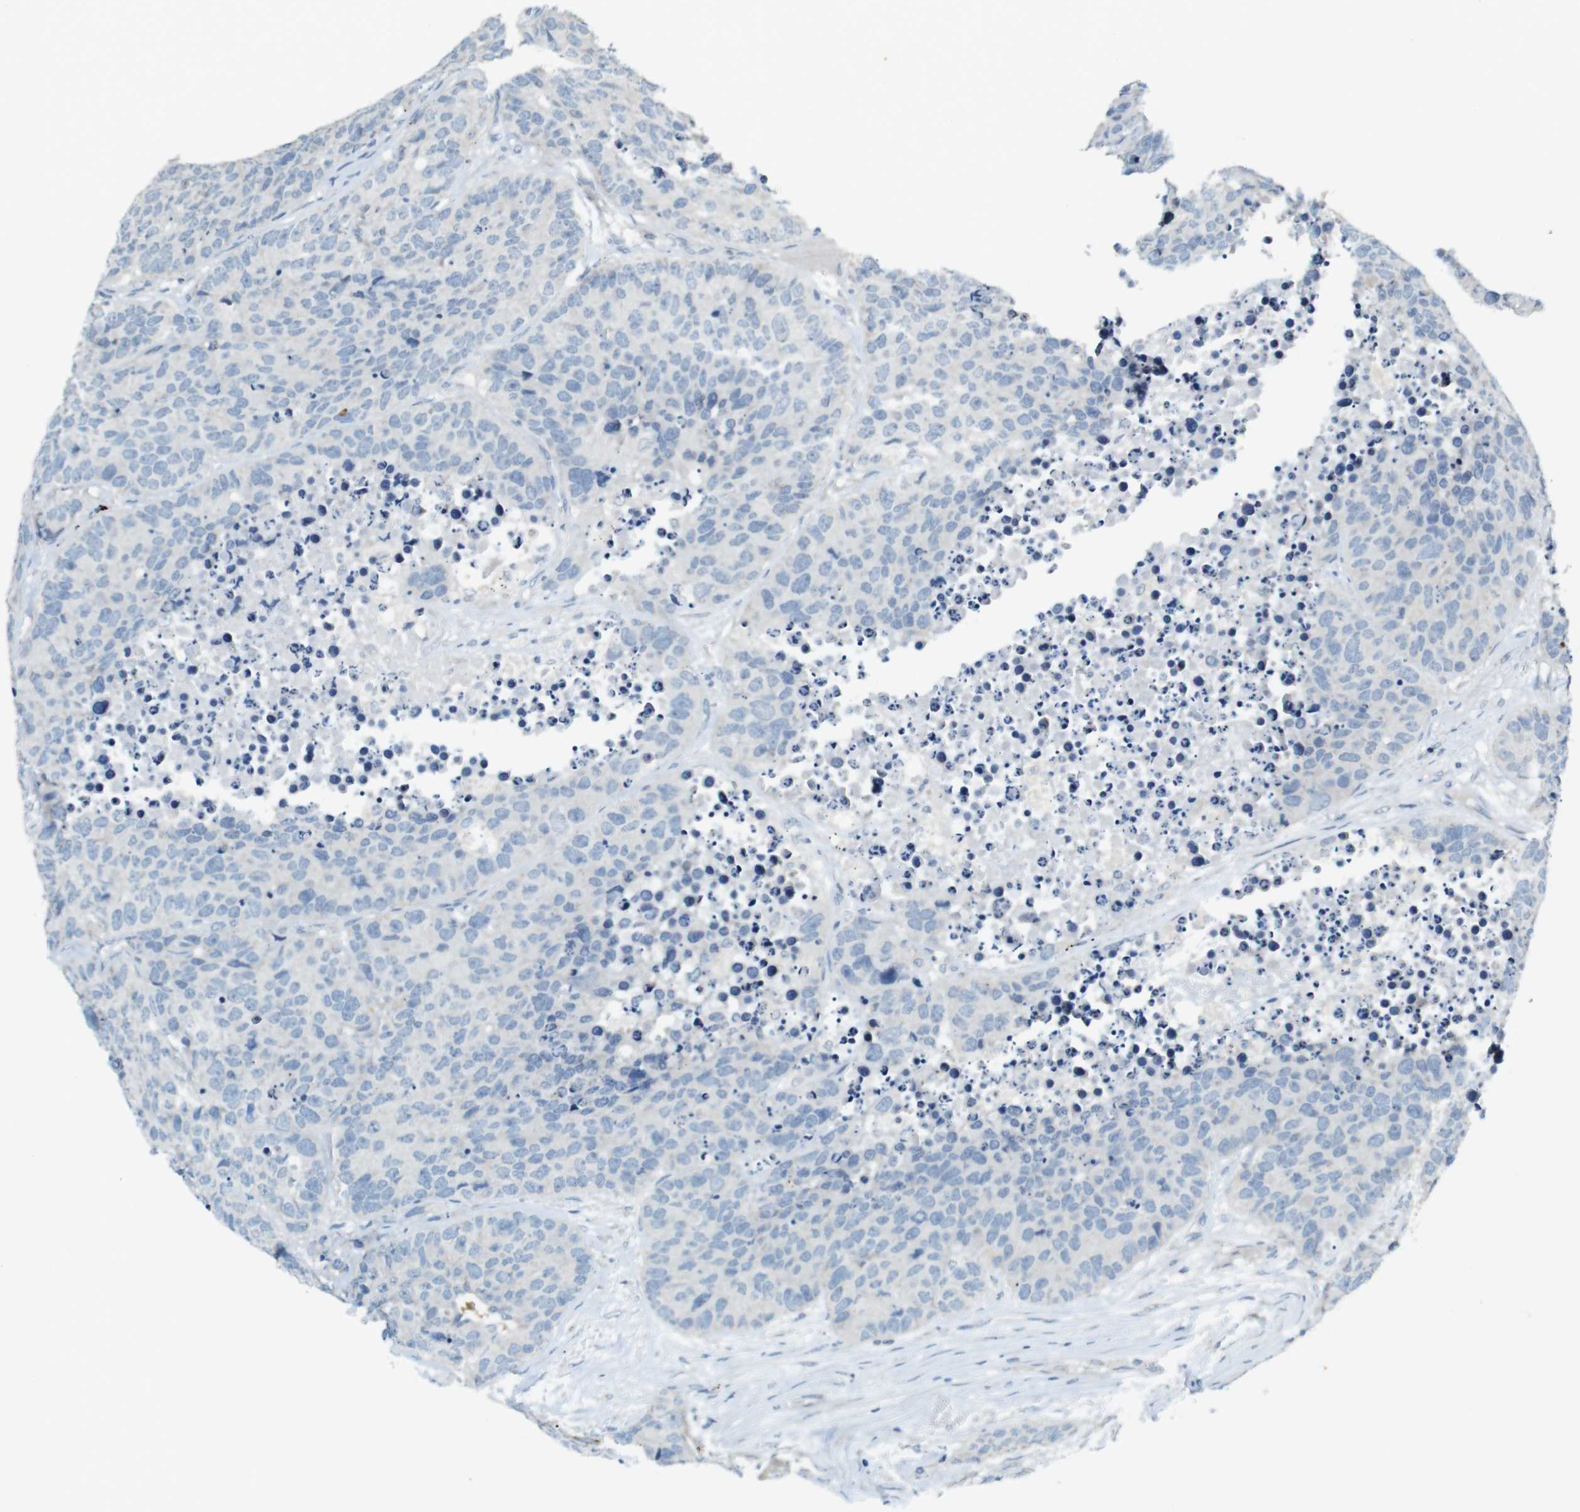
{"staining": {"intensity": "negative", "quantity": "none", "location": "none"}, "tissue": "carcinoid", "cell_type": "Tumor cells", "image_type": "cancer", "snomed": [{"axis": "morphology", "description": "Carcinoid, malignant, NOS"}, {"axis": "topography", "description": "Lung"}], "caption": "Carcinoid was stained to show a protein in brown. There is no significant expression in tumor cells.", "gene": "MUC5B", "patient": {"sex": "male", "age": 60}}